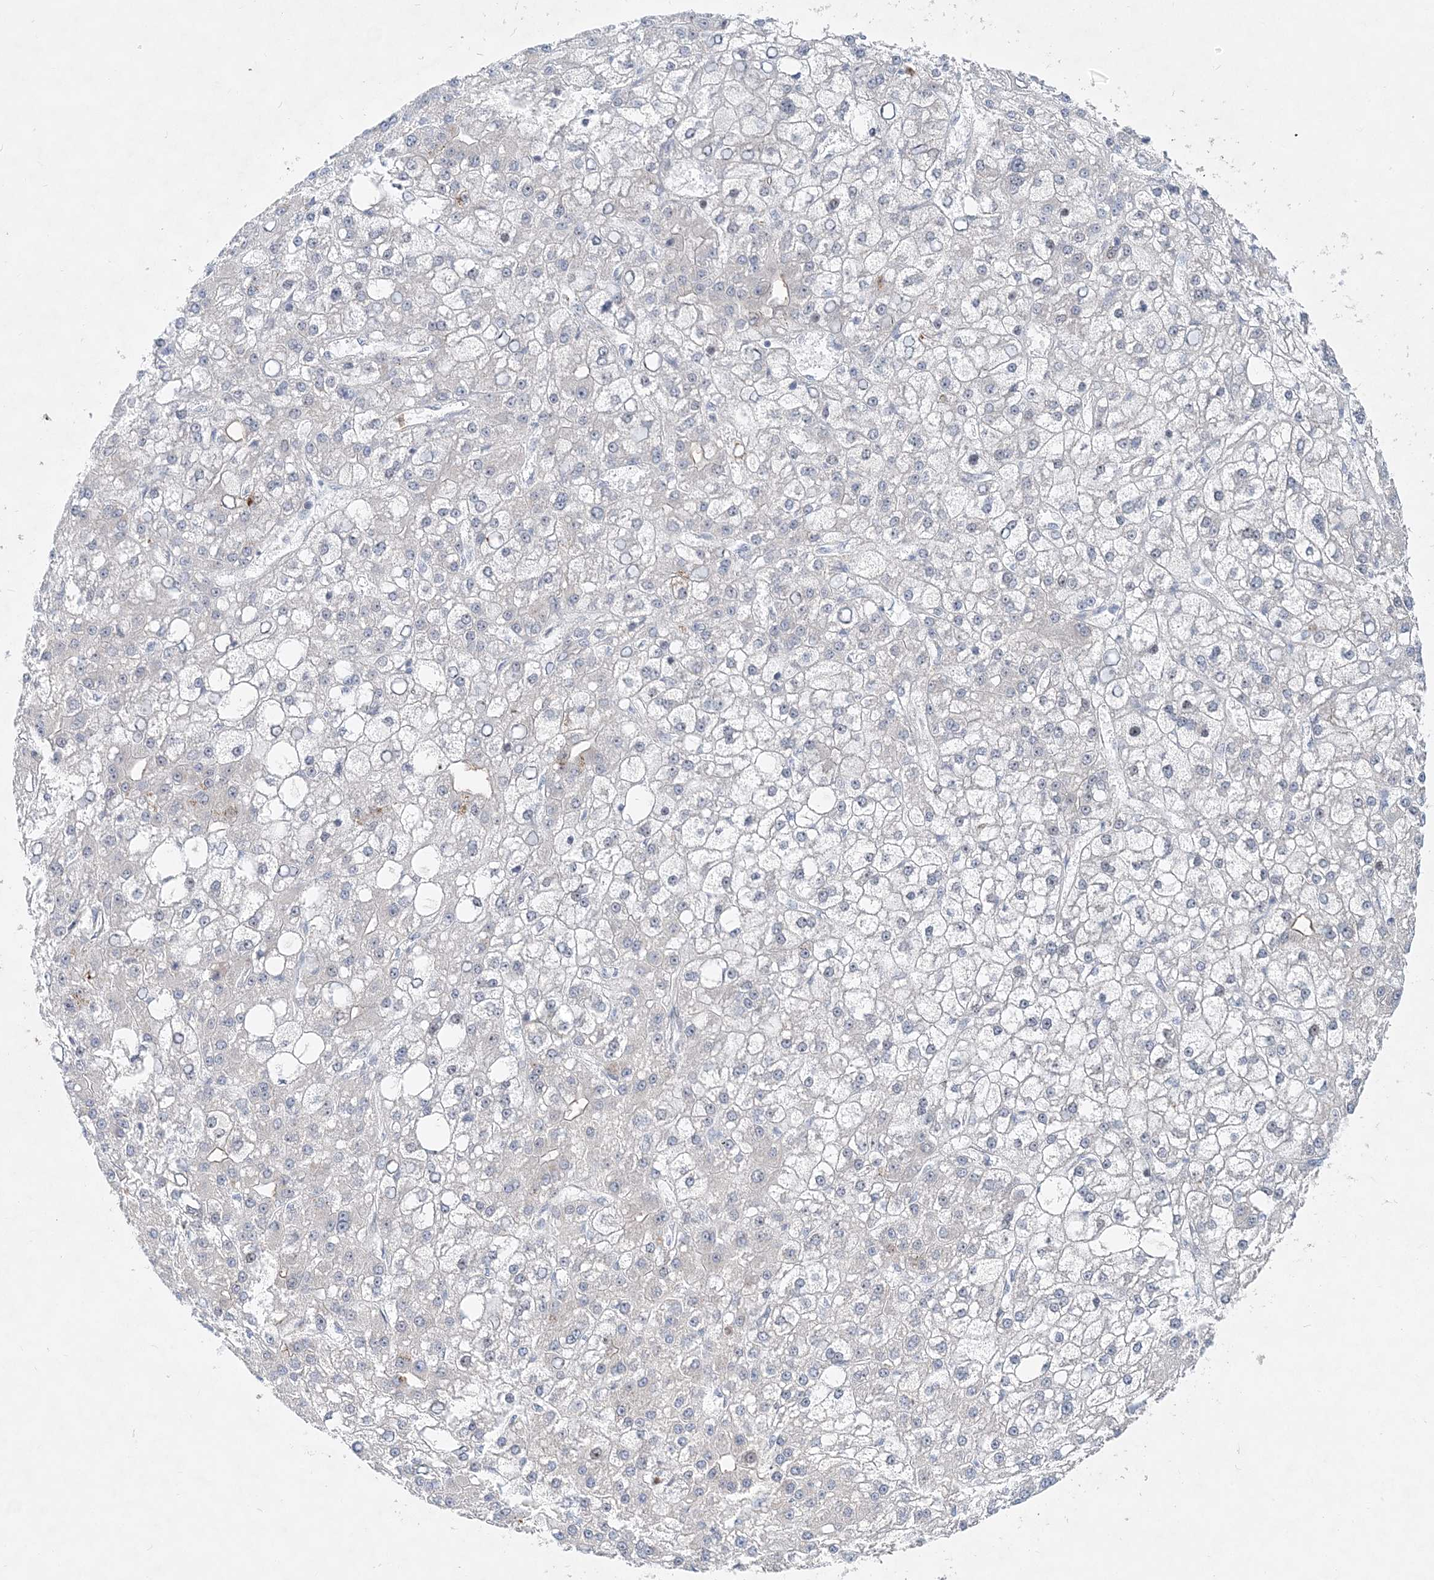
{"staining": {"intensity": "negative", "quantity": "none", "location": "none"}, "tissue": "liver cancer", "cell_type": "Tumor cells", "image_type": "cancer", "snomed": [{"axis": "morphology", "description": "Carcinoma, Hepatocellular, NOS"}, {"axis": "topography", "description": "Liver"}], "caption": "Photomicrograph shows no significant protein staining in tumor cells of hepatocellular carcinoma (liver).", "gene": "DNAH5", "patient": {"sex": "male", "age": 67}}